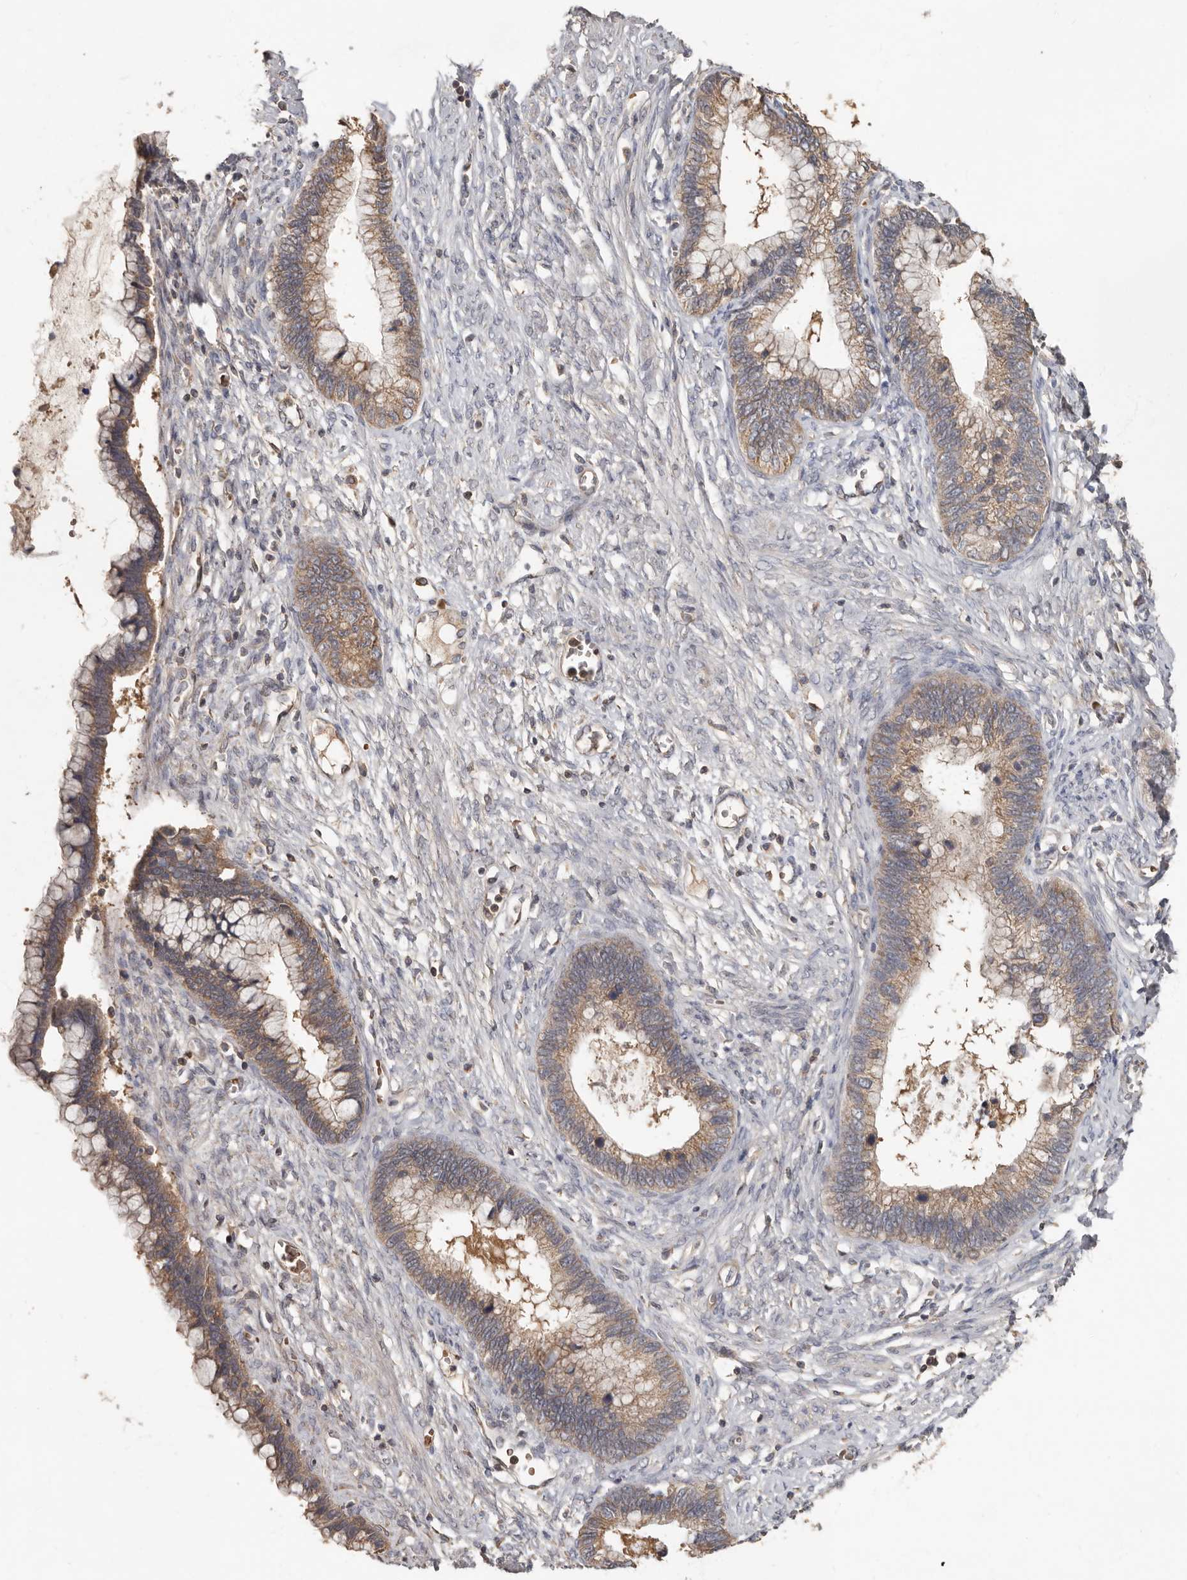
{"staining": {"intensity": "moderate", "quantity": ">75%", "location": "cytoplasmic/membranous"}, "tissue": "cervical cancer", "cell_type": "Tumor cells", "image_type": "cancer", "snomed": [{"axis": "morphology", "description": "Adenocarcinoma, NOS"}, {"axis": "topography", "description": "Cervix"}], "caption": "The micrograph displays staining of cervical adenocarcinoma, revealing moderate cytoplasmic/membranous protein expression (brown color) within tumor cells.", "gene": "KIF26B", "patient": {"sex": "female", "age": 44}}